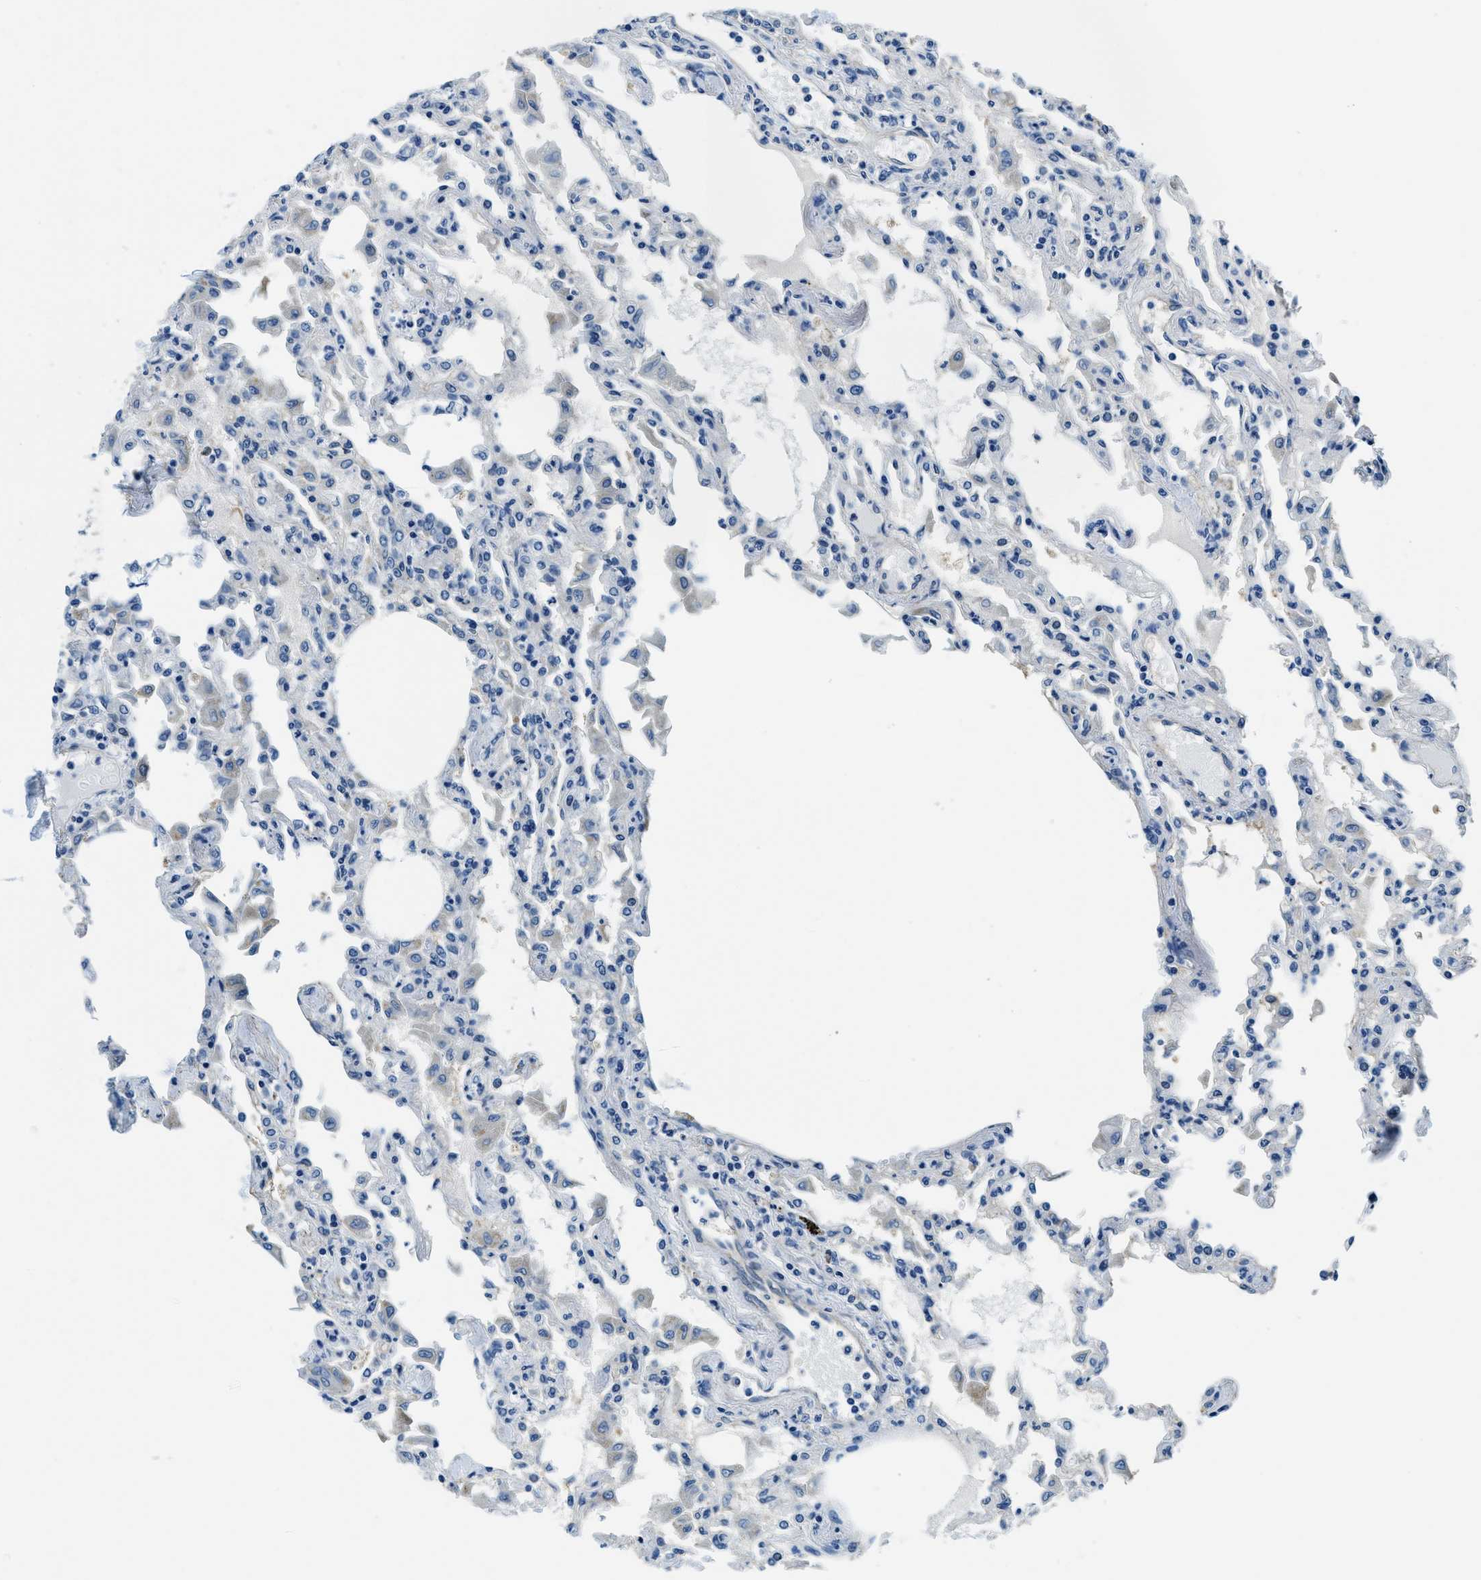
{"staining": {"intensity": "weak", "quantity": "<25%", "location": "cytoplasmic/membranous"}, "tissue": "lung", "cell_type": "Alveolar cells", "image_type": "normal", "snomed": [{"axis": "morphology", "description": "Normal tissue, NOS"}, {"axis": "topography", "description": "Bronchus"}, {"axis": "topography", "description": "Lung"}], "caption": "A photomicrograph of human lung is negative for staining in alveolar cells. (Immunohistochemistry (ihc), brightfield microscopy, high magnification).", "gene": "TWF1", "patient": {"sex": "female", "age": 49}}